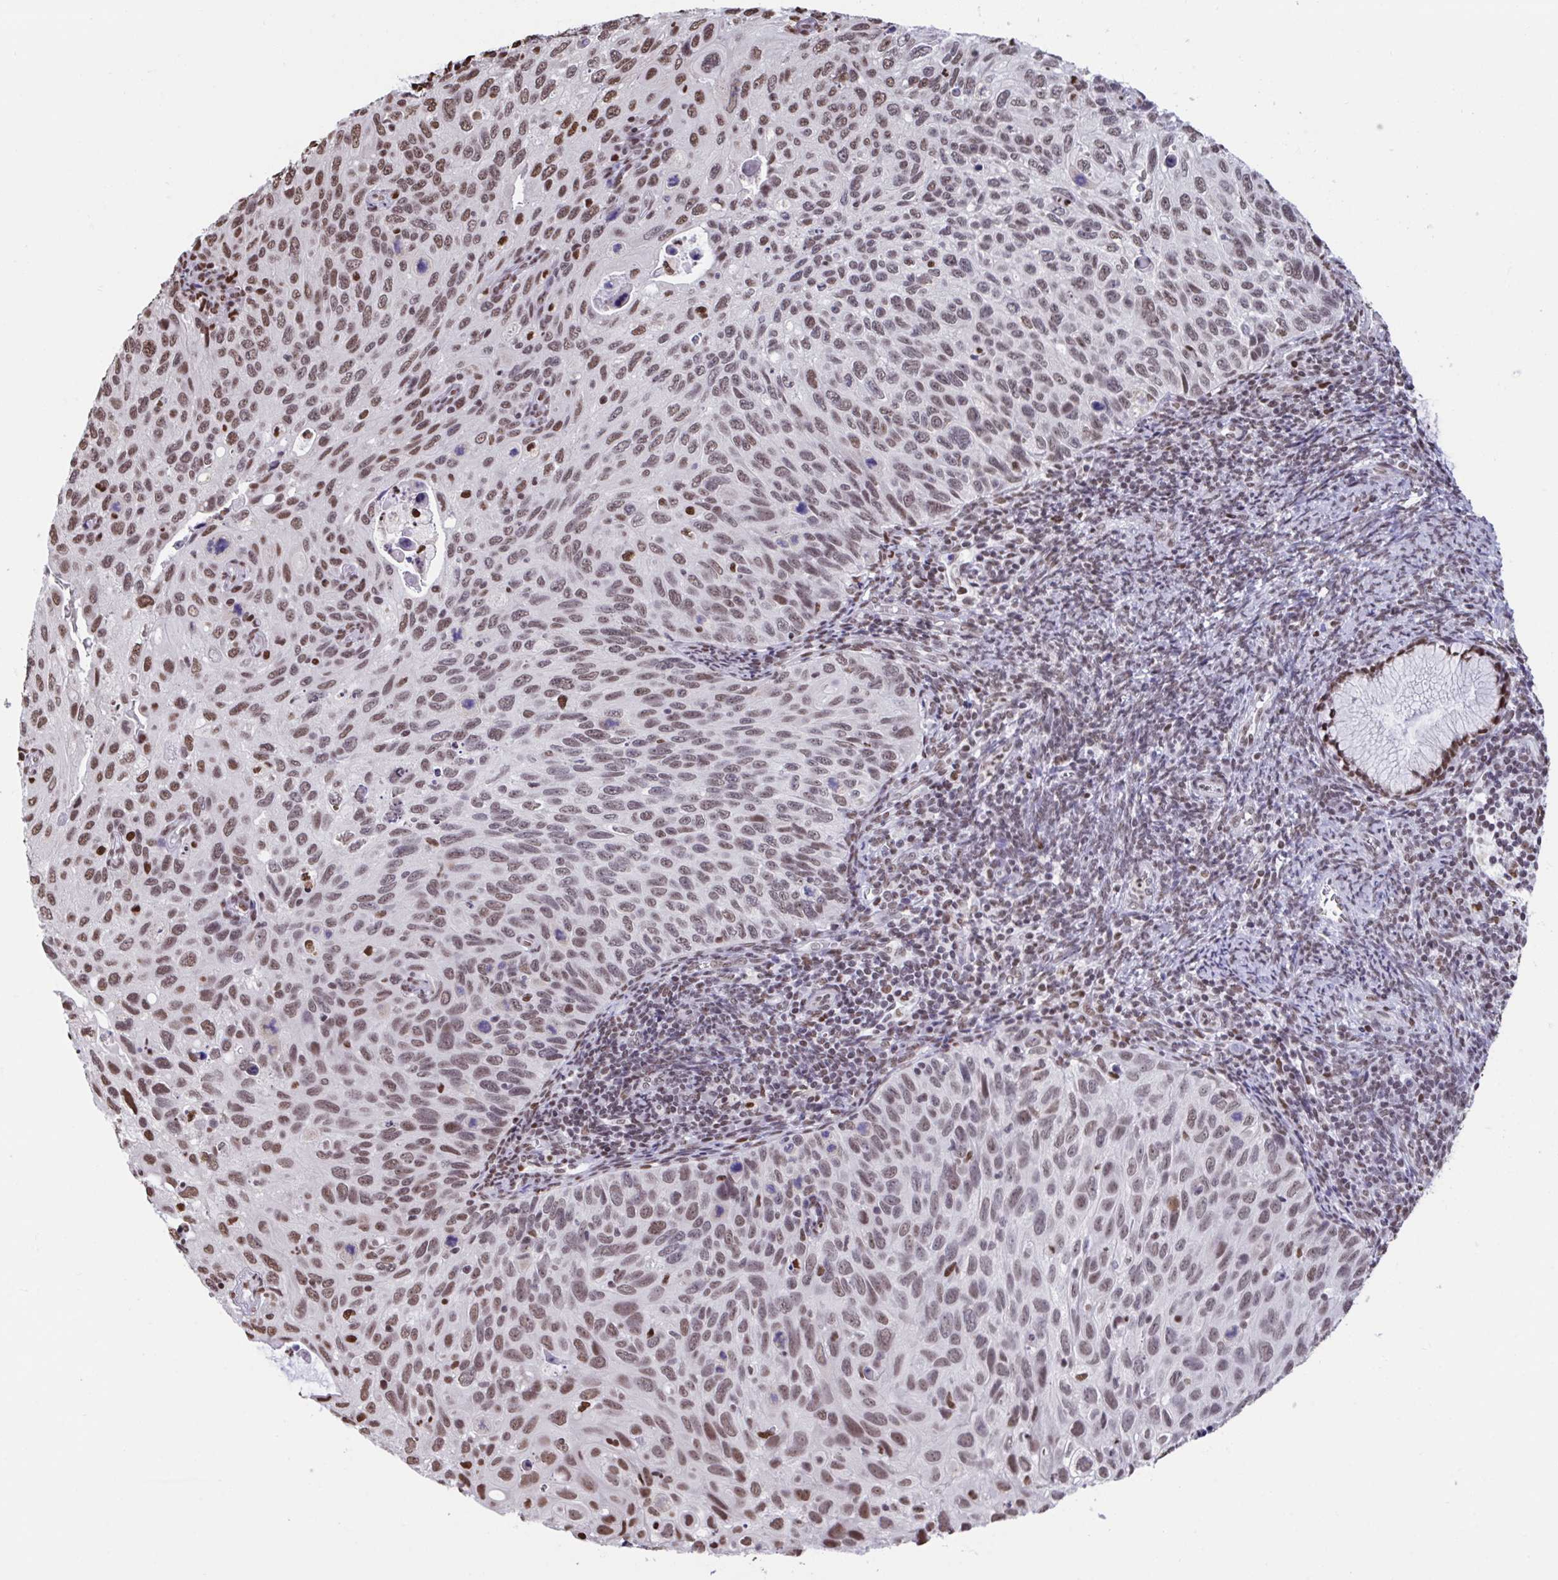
{"staining": {"intensity": "moderate", "quantity": ">75%", "location": "nuclear"}, "tissue": "cervical cancer", "cell_type": "Tumor cells", "image_type": "cancer", "snomed": [{"axis": "morphology", "description": "Squamous cell carcinoma, NOS"}, {"axis": "topography", "description": "Cervix"}], "caption": "The histopathology image shows staining of cervical cancer (squamous cell carcinoma), revealing moderate nuclear protein staining (brown color) within tumor cells. (brown staining indicates protein expression, while blue staining denotes nuclei).", "gene": "HNRNPDL", "patient": {"sex": "female", "age": 70}}